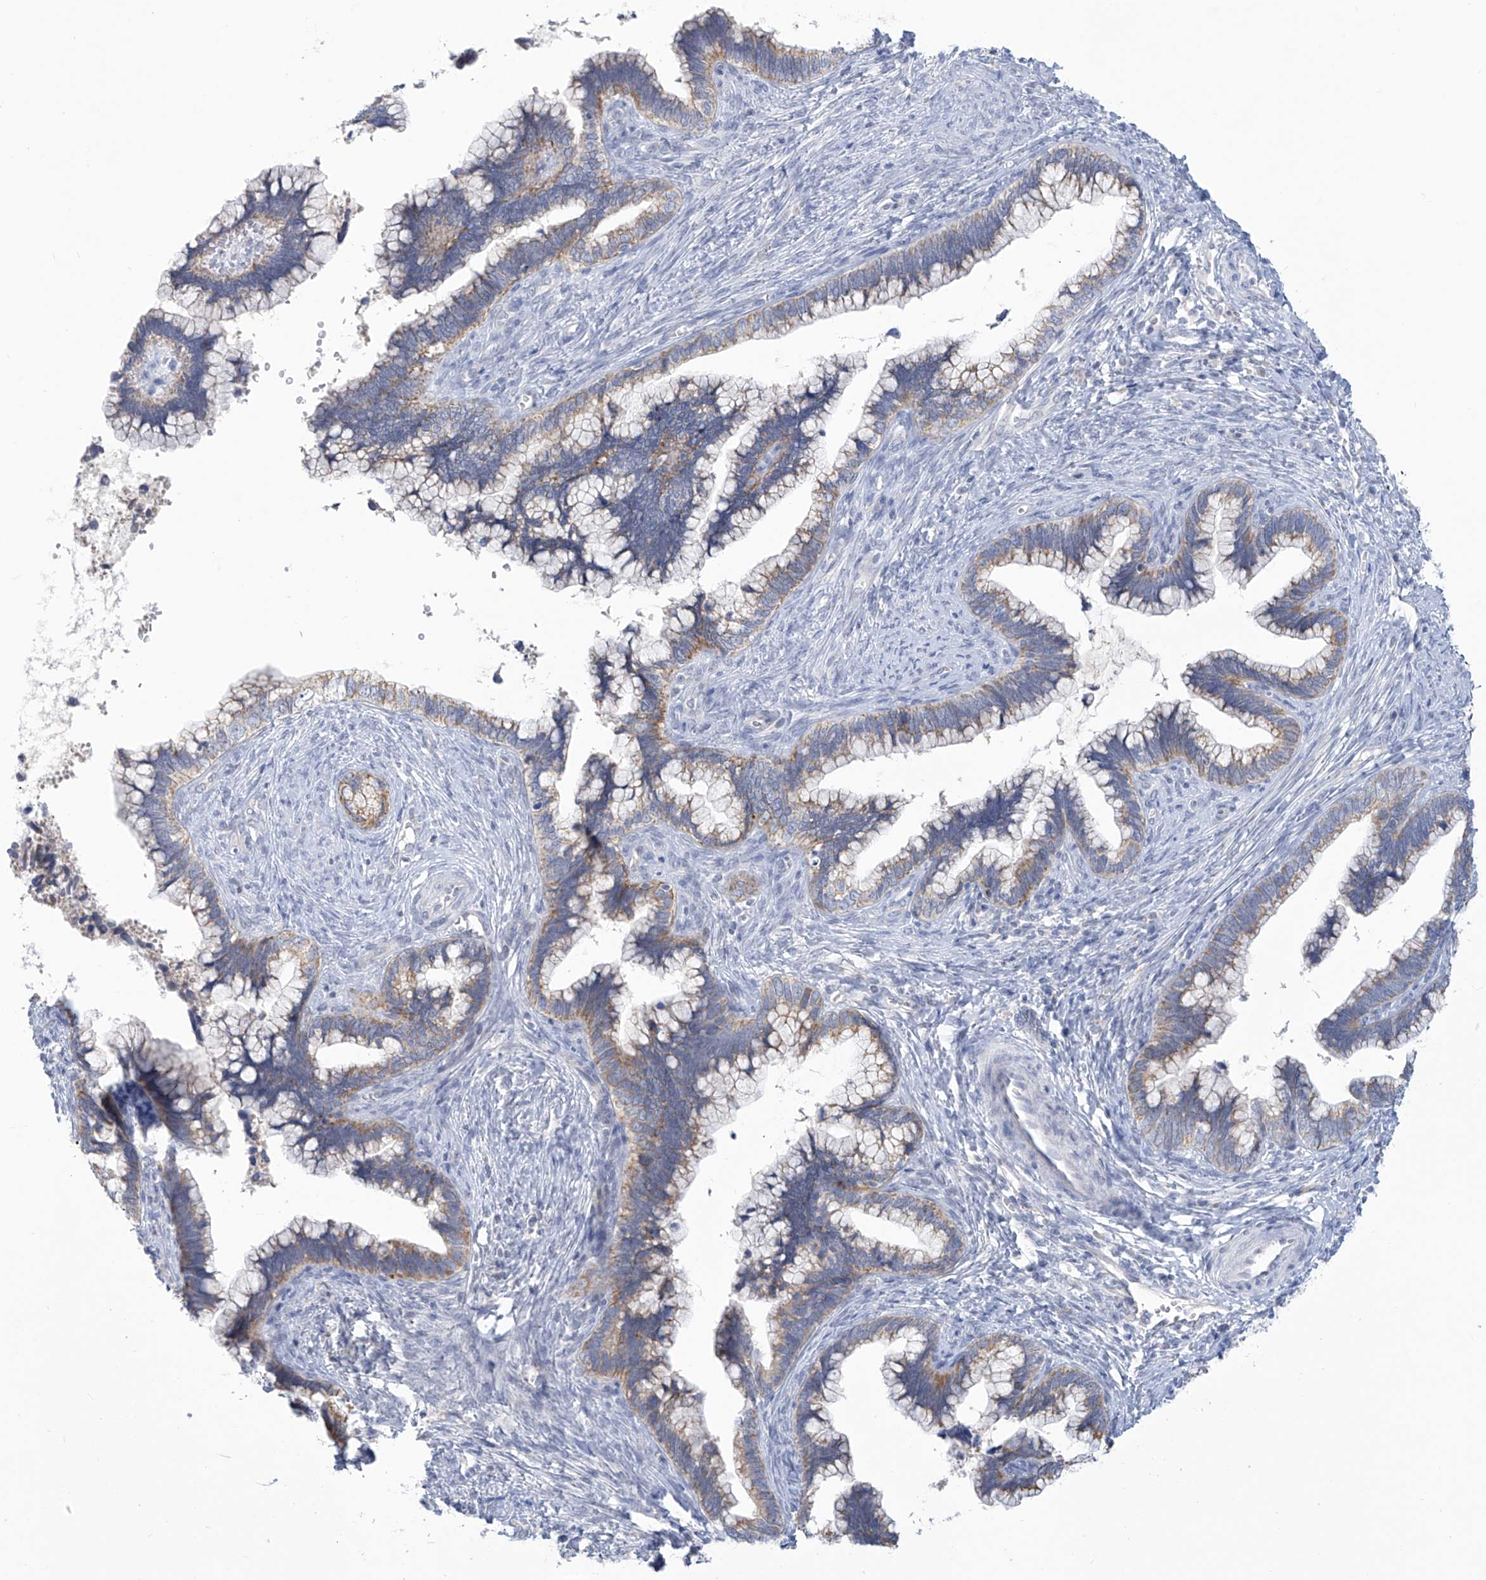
{"staining": {"intensity": "weak", "quantity": ">75%", "location": "cytoplasmic/membranous"}, "tissue": "cervical cancer", "cell_type": "Tumor cells", "image_type": "cancer", "snomed": [{"axis": "morphology", "description": "Adenocarcinoma, NOS"}, {"axis": "topography", "description": "Cervix"}], "caption": "Adenocarcinoma (cervical) stained with IHC demonstrates weak cytoplasmic/membranous positivity in approximately >75% of tumor cells. The protein of interest is shown in brown color, while the nuclei are stained blue.", "gene": "IBA57", "patient": {"sex": "female", "age": 44}}